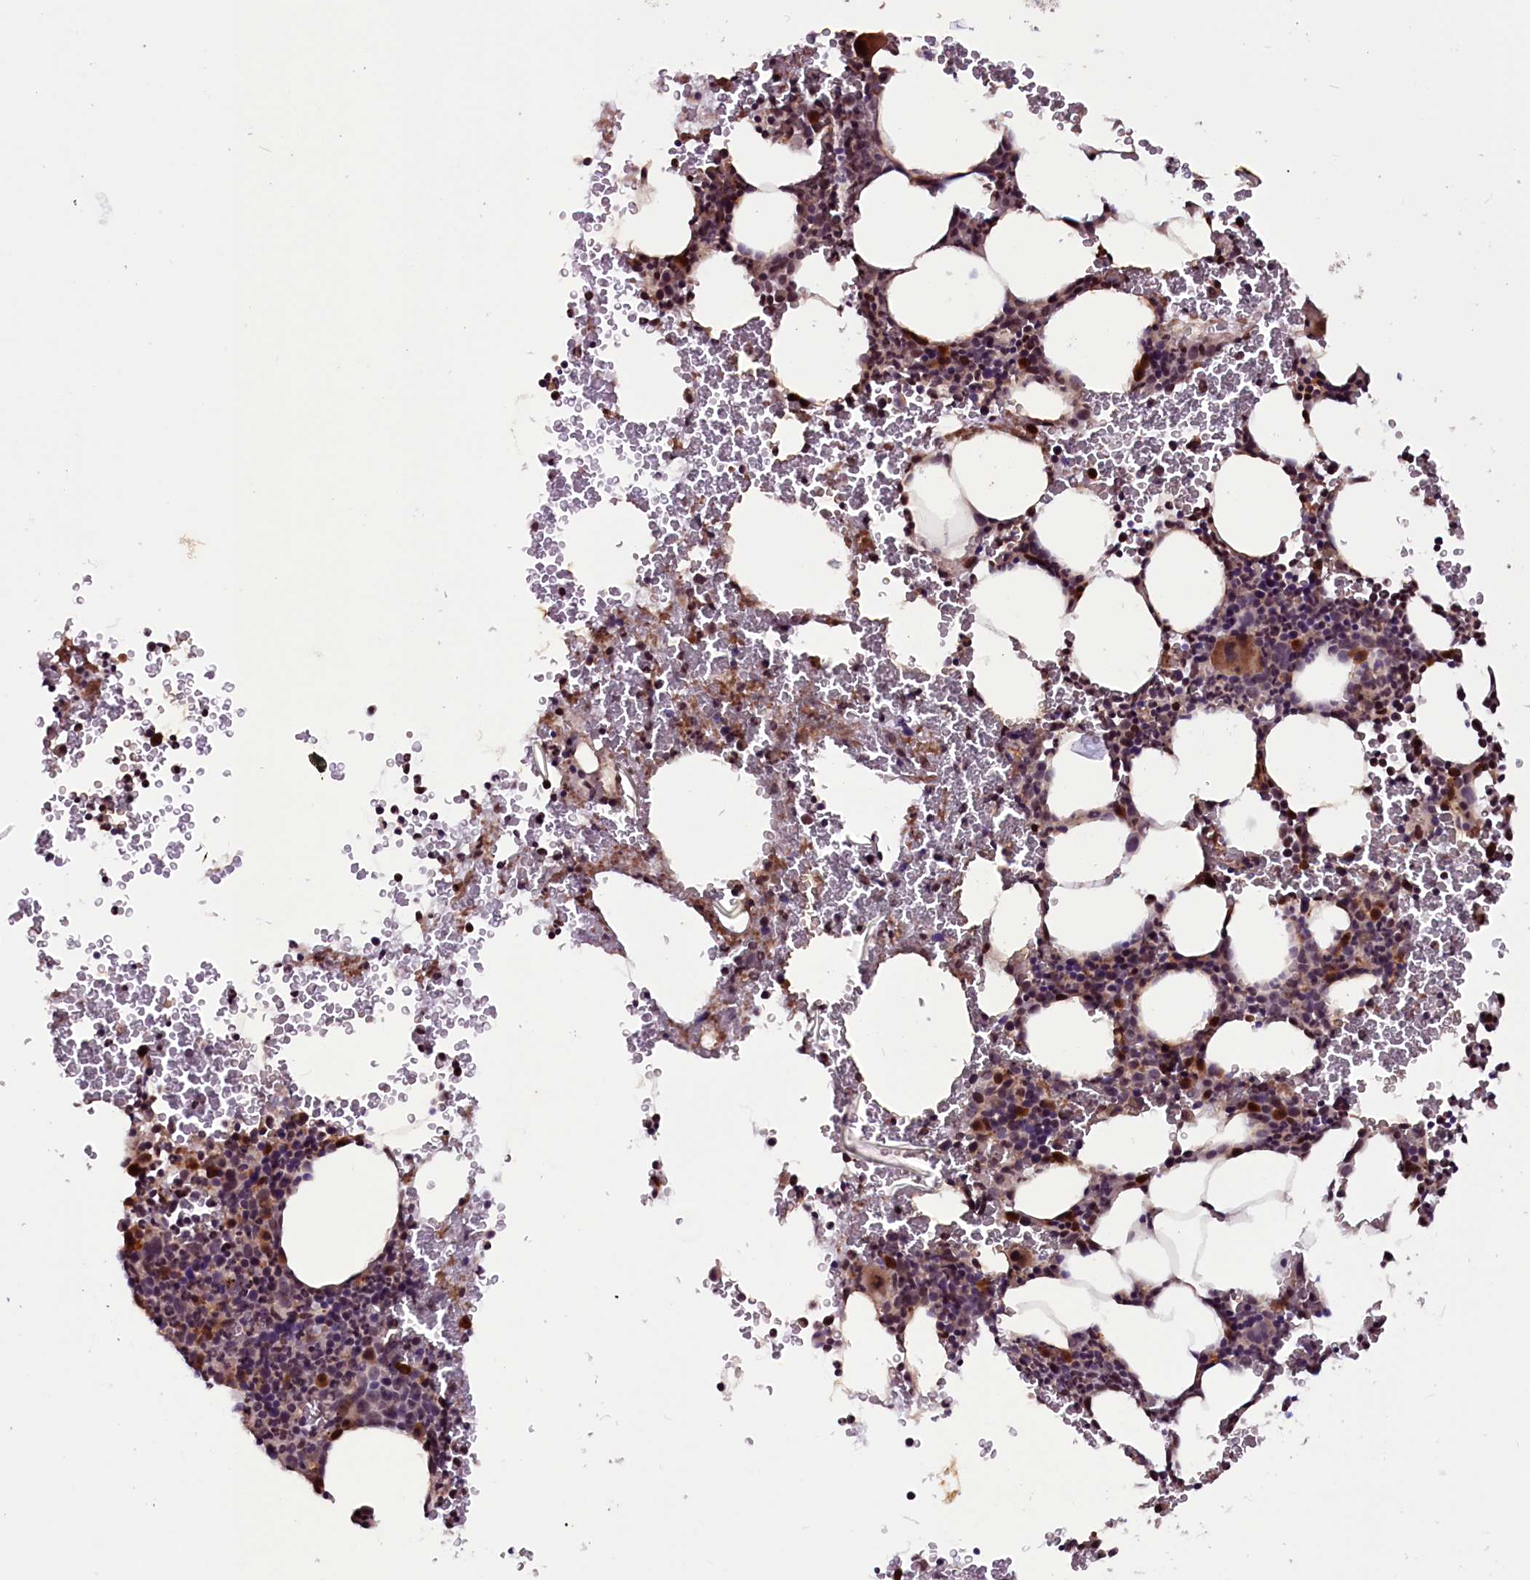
{"staining": {"intensity": "moderate", "quantity": "25%-75%", "location": "cytoplasmic/membranous,nuclear"}, "tissue": "bone marrow", "cell_type": "Hematopoietic cells", "image_type": "normal", "snomed": [{"axis": "morphology", "description": "Normal tissue, NOS"}, {"axis": "morphology", "description": "Inflammation, NOS"}, {"axis": "topography", "description": "Bone marrow"}], "caption": "Hematopoietic cells exhibit moderate cytoplasmic/membranous,nuclear positivity in about 25%-75% of cells in unremarkable bone marrow. (DAB IHC, brown staining for protein, blue staining for nuclei).", "gene": "RNMT", "patient": {"sex": "female", "age": 78}}